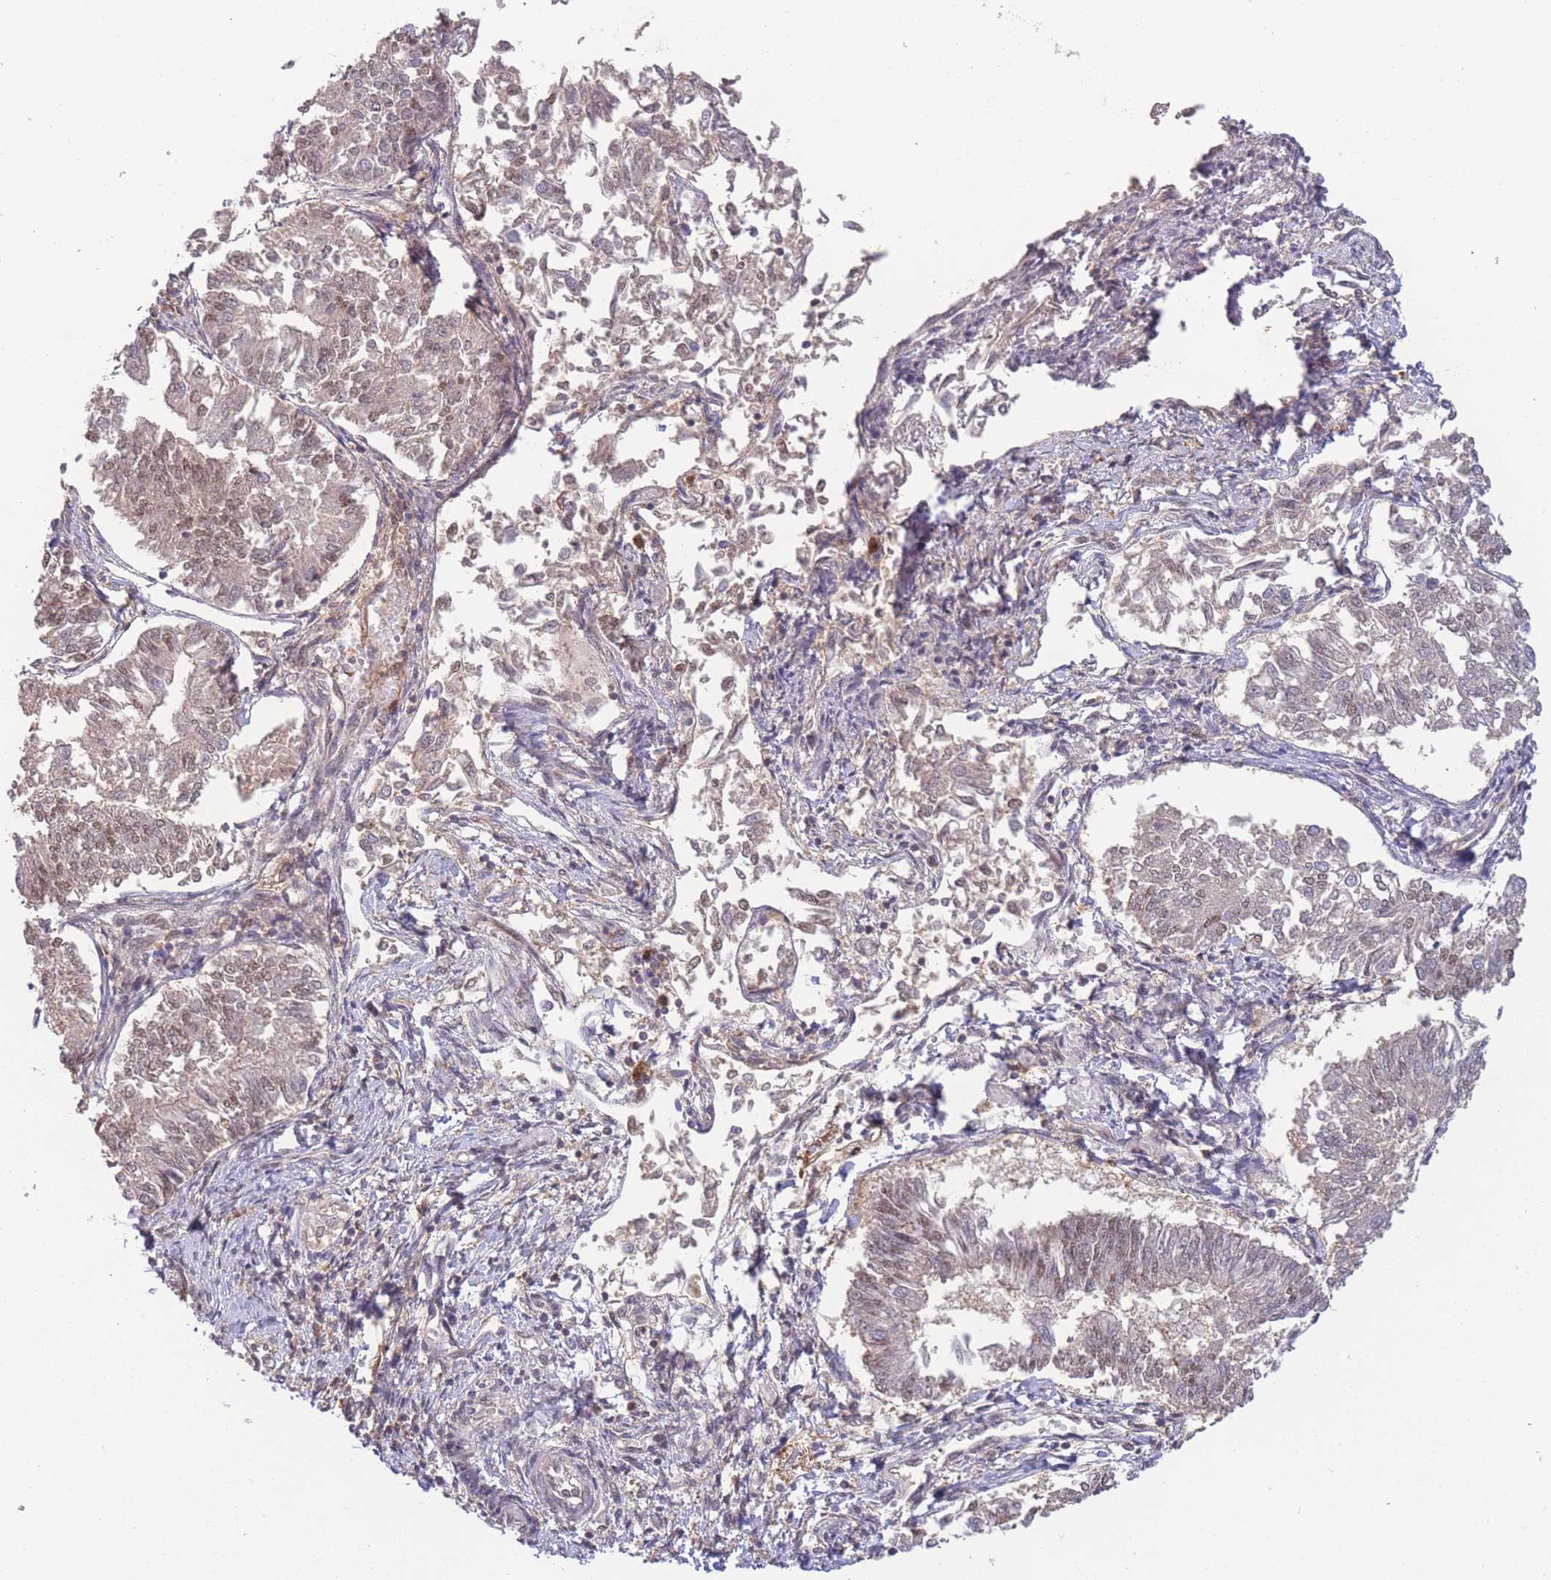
{"staining": {"intensity": "weak", "quantity": ">75%", "location": "cytoplasmic/membranous,nuclear"}, "tissue": "endometrial cancer", "cell_type": "Tumor cells", "image_type": "cancer", "snomed": [{"axis": "morphology", "description": "Adenocarcinoma, NOS"}, {"axis": "topography", "description": "Endometrium"}], "caption": "Weak cytoplasmic/membranous and nuclear expression is seen in approximately >75% of tumor cells in endometrial cancer (adenocarcinoma).", "gene": "RNF144B", "patient": {"sex": "female", "age": 58}}